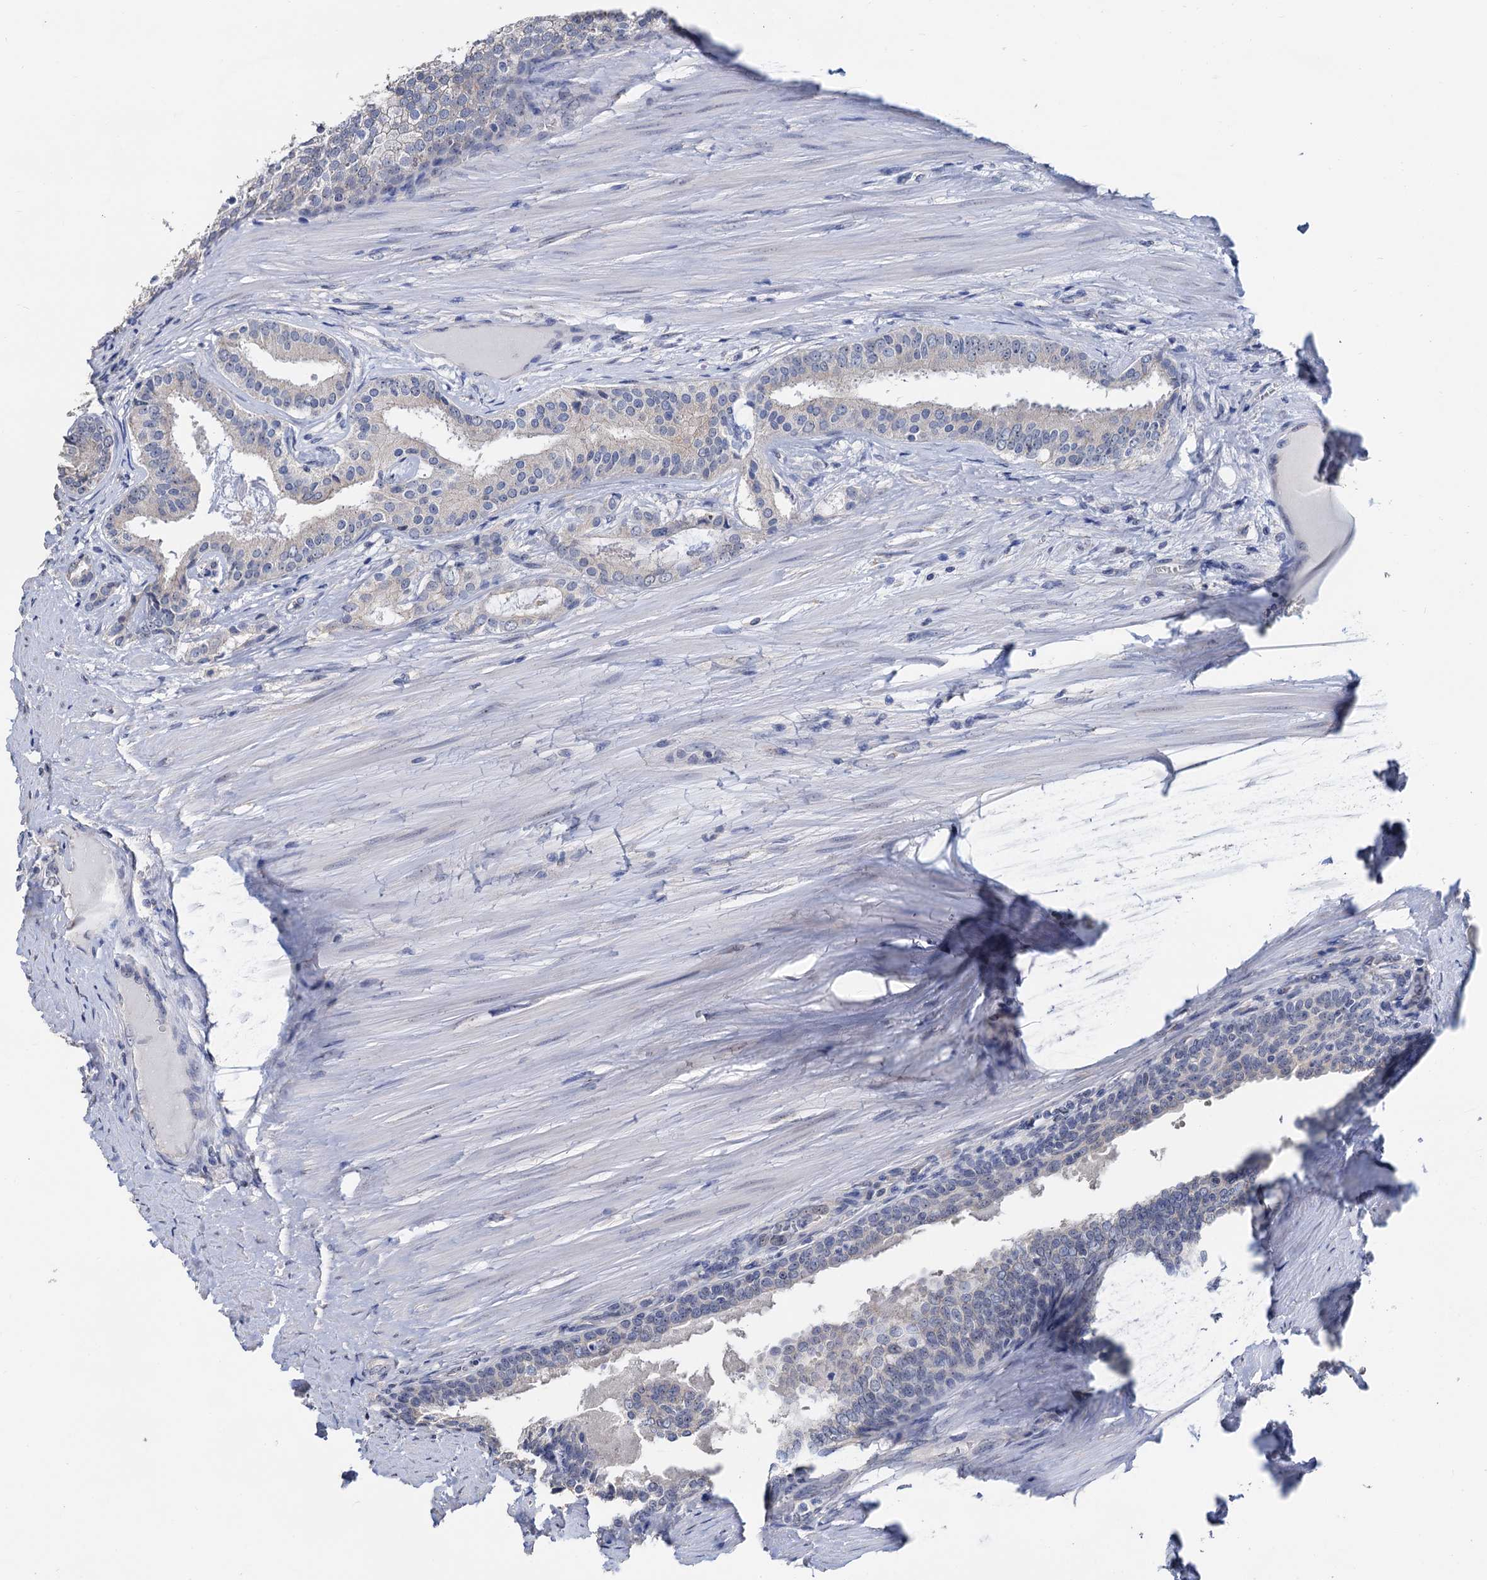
{"staining": {"intensity": "negative", "quantity": "none", "location": "none"}, "tissue": "prostate cancer", "cell_type": "Tumor cells", "image_type": "cancer", "snomed": [{"axis": "morphology", "description": "Adenocarcinoma, High grade"}, {"axis": "topography", "description": "Prostate"}], "caption": "This is a image of immunohistochemistry staining of prostate cancer, which shows no positivity in tumor cells.", "gene": "C2CD3", "patient": {"sex": "male", "age": 63}}